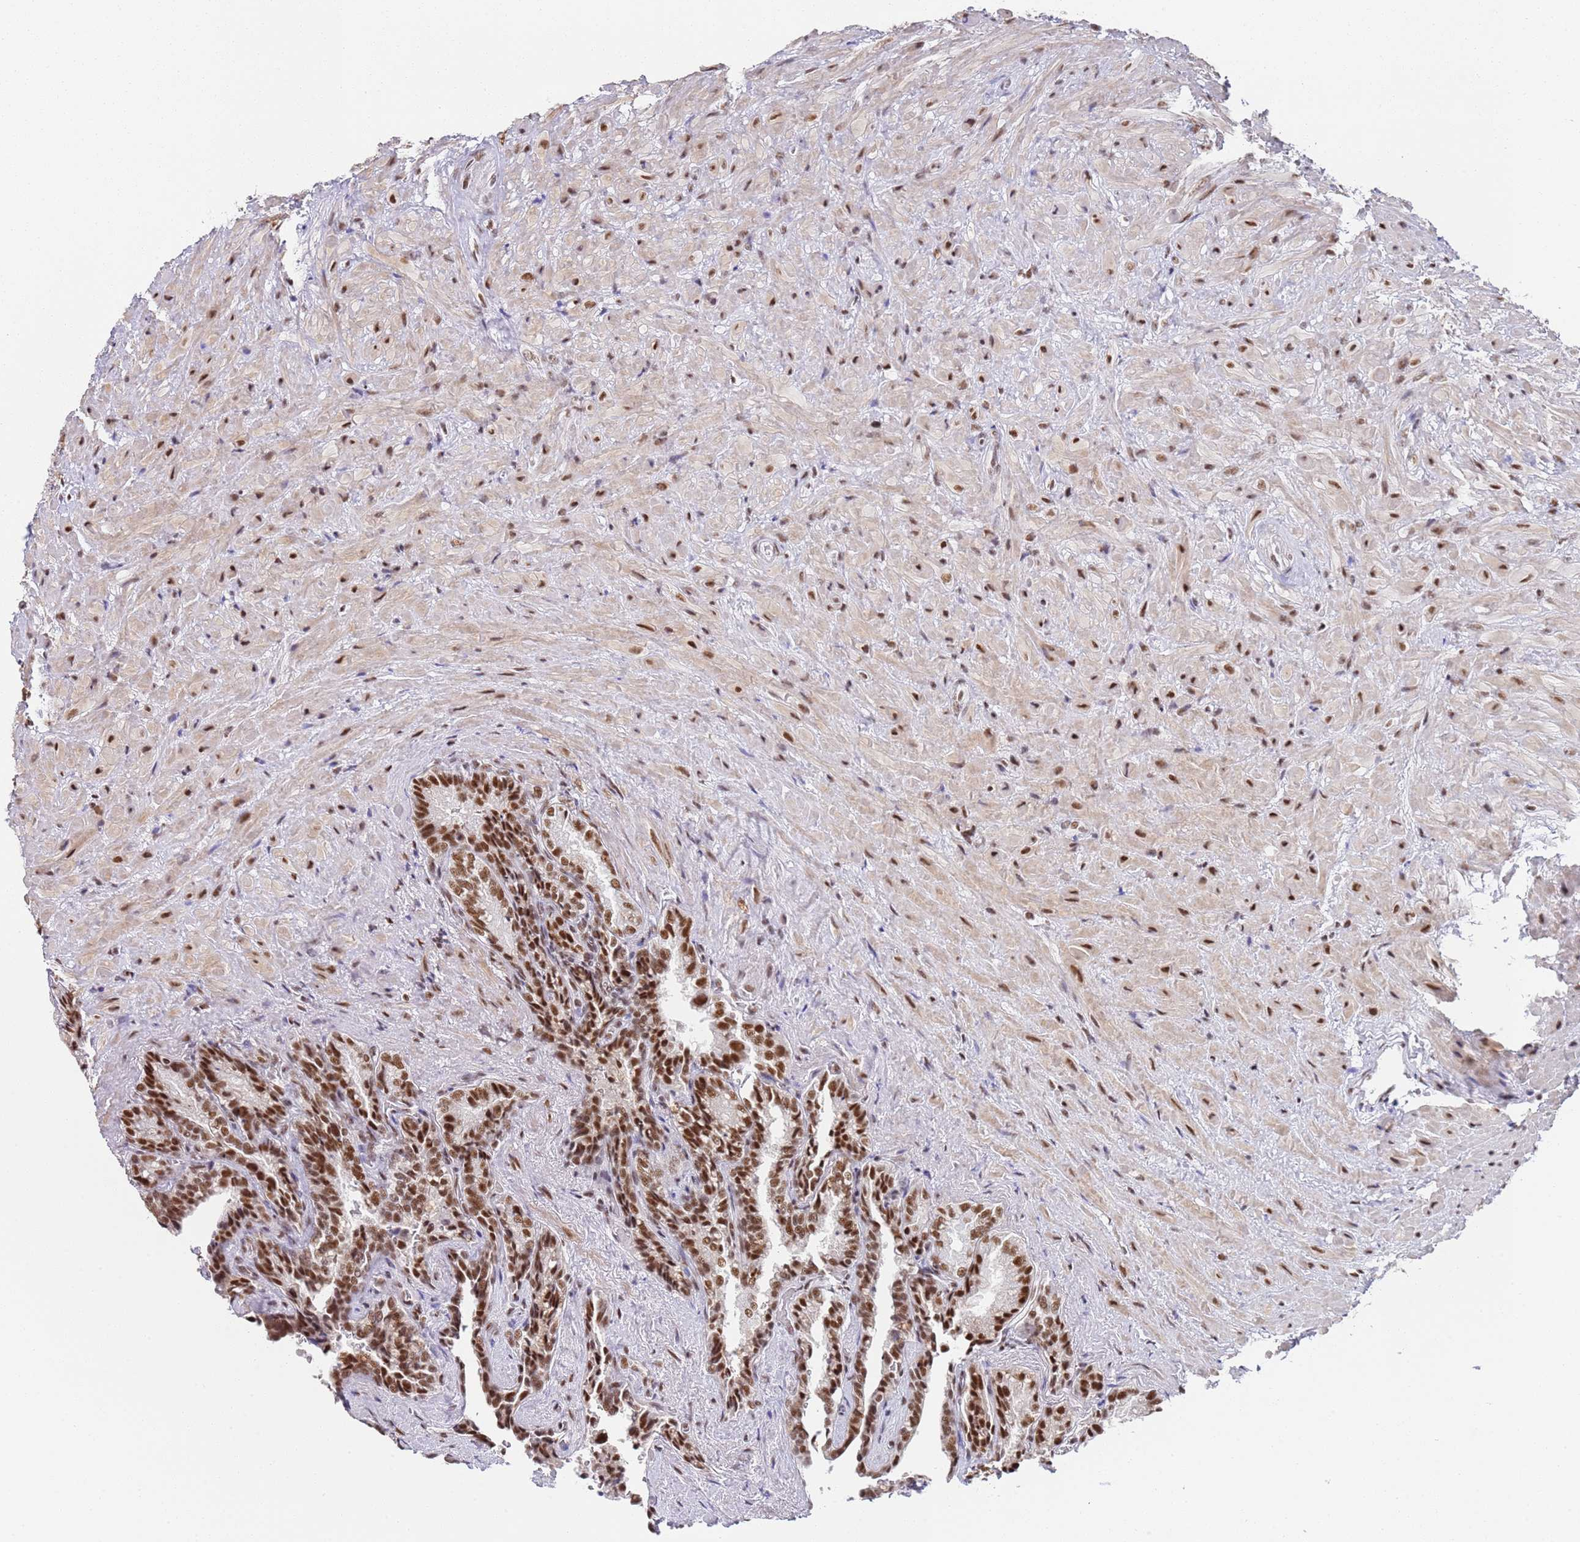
{"staining": {"intensity": "strong", "quantity": ">75%", "location": "nuclear"}, "tissue": "seminal vesicle", "cell_type": "Glandular cells", "image_type": "normal", "snomed": [{"axis": "morphology", "description": "Normal tissue, NOS"}, {"axis": "topography", "description": "Seminal veicle"}], "caption": "IHC micrograph of normal seminal vesicle stained for a protein (brown), which exhibits high levels of strong nuclear staining in about >75% of glandular cells.", "gene": "AKAP8L", "patient": {"sex": "male", "age": 62}}